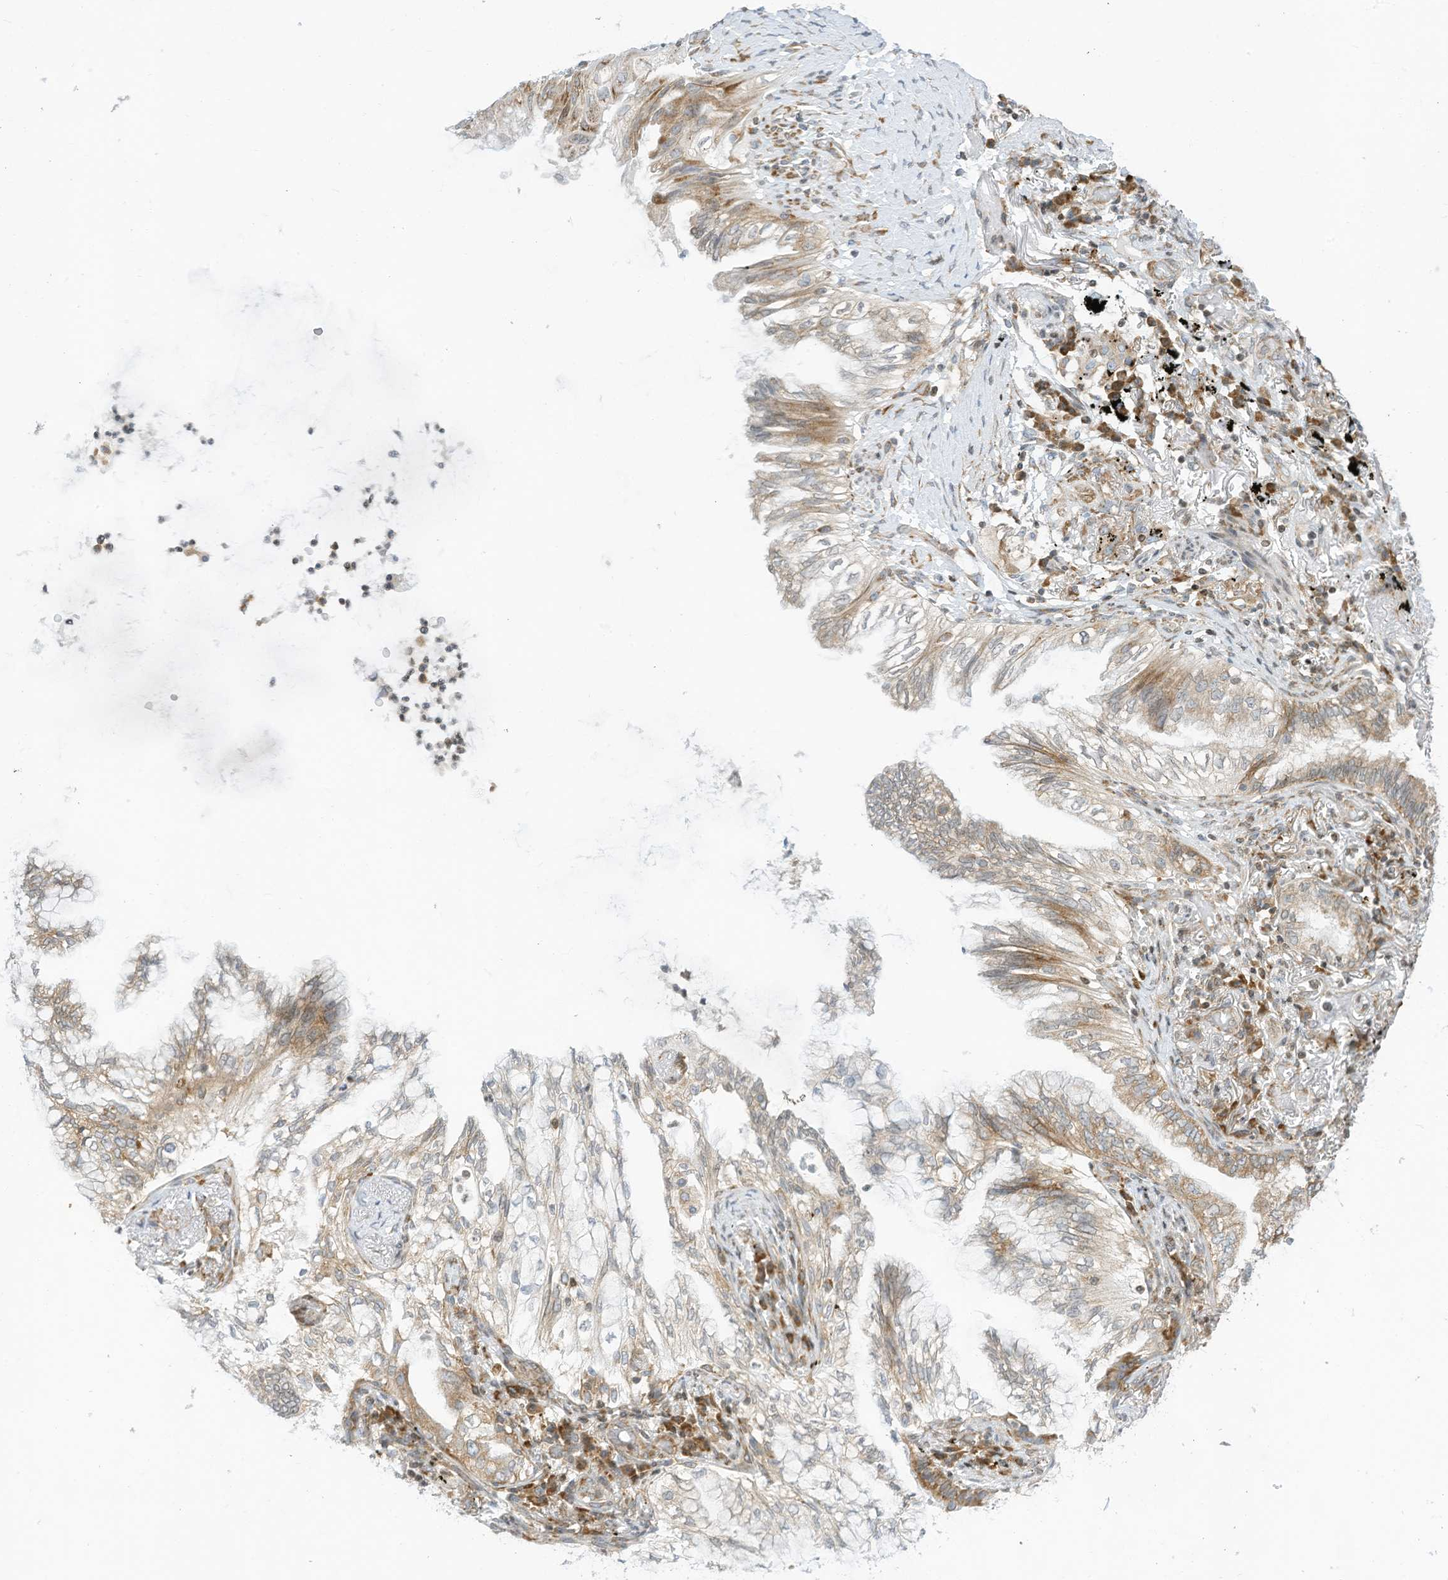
{"staining": {"intensity": "weak", "quantity": "25%-75%", "location": "cytoplasmic/membranous"}, "tissue": "lung cancer", "cell_type": "Tumor cells", "image_type": "cancer", "snomed": [{"axis": "morphology", "description": "Adenocarcinoma, NOS"}, {"axis": "topography", "description": "Lung"}], "caption": "High-magnification brightfield microscopy of lung cancer stained with DAB (3,3'-diaminobenzidine) (brown) and counterstained with hematoxylin (blue). tumor cells exhibit weak cytoplasmic/membranous expression is identified in approximately25%-75% of cells. Using DAB (3,3'-diaminobenzidine) (brown) and hematoxylin (blue) stains, captured at high magnification using brightfield microscopy.", "gene": "EDF1", "patient": {"sex": "female", "age": 70}}